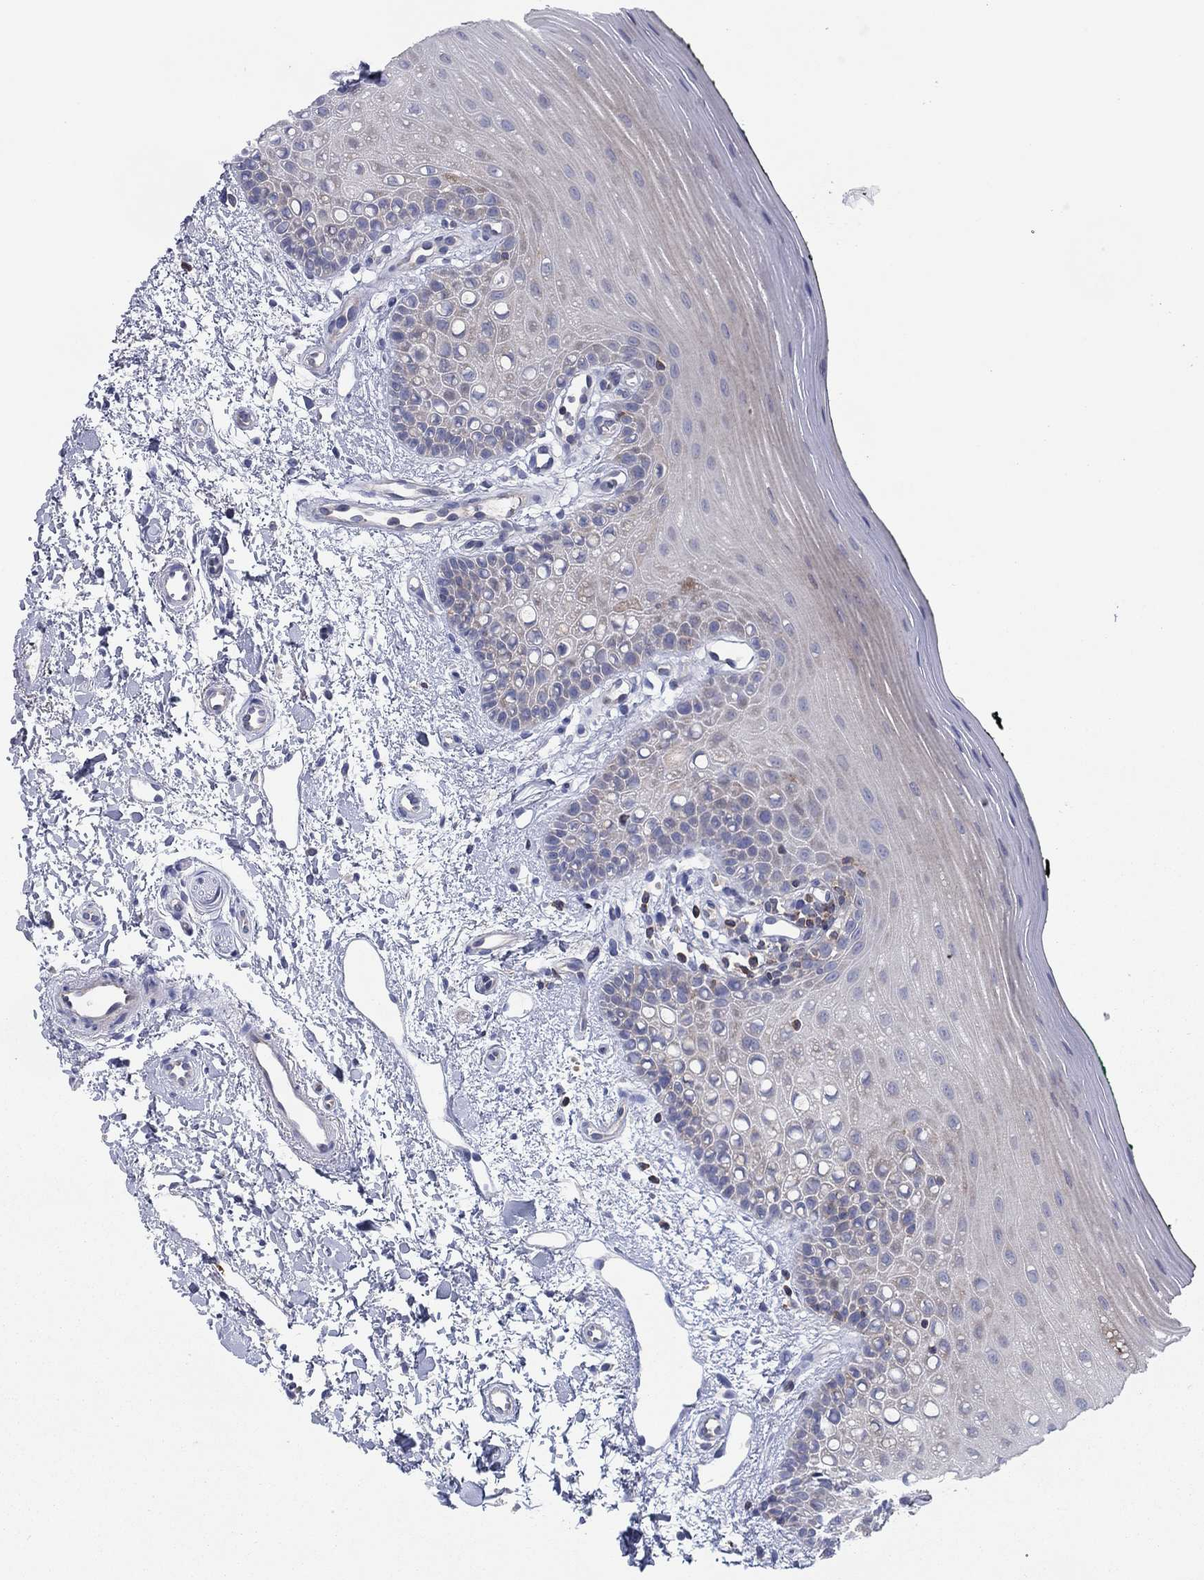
{"staining": {"intensity": "weak", "quantity": "<25%", "location": "cytoplasmic/membranous"}, "tissue": "oral mucosa", "cell_type": "Squamous epithelial cells", "image_type": "normal", "snomed": [{"axis": "morphology", "description": "Normal tissue, NOS"}, {"axis": "topography", "description": "Oral tissue"}], "caption": "Image shows no protein expression in squamous epithelial cells of normal oral mucosa.", "gene": "PVR", "patient": {"sex": "female", "age": 78}}